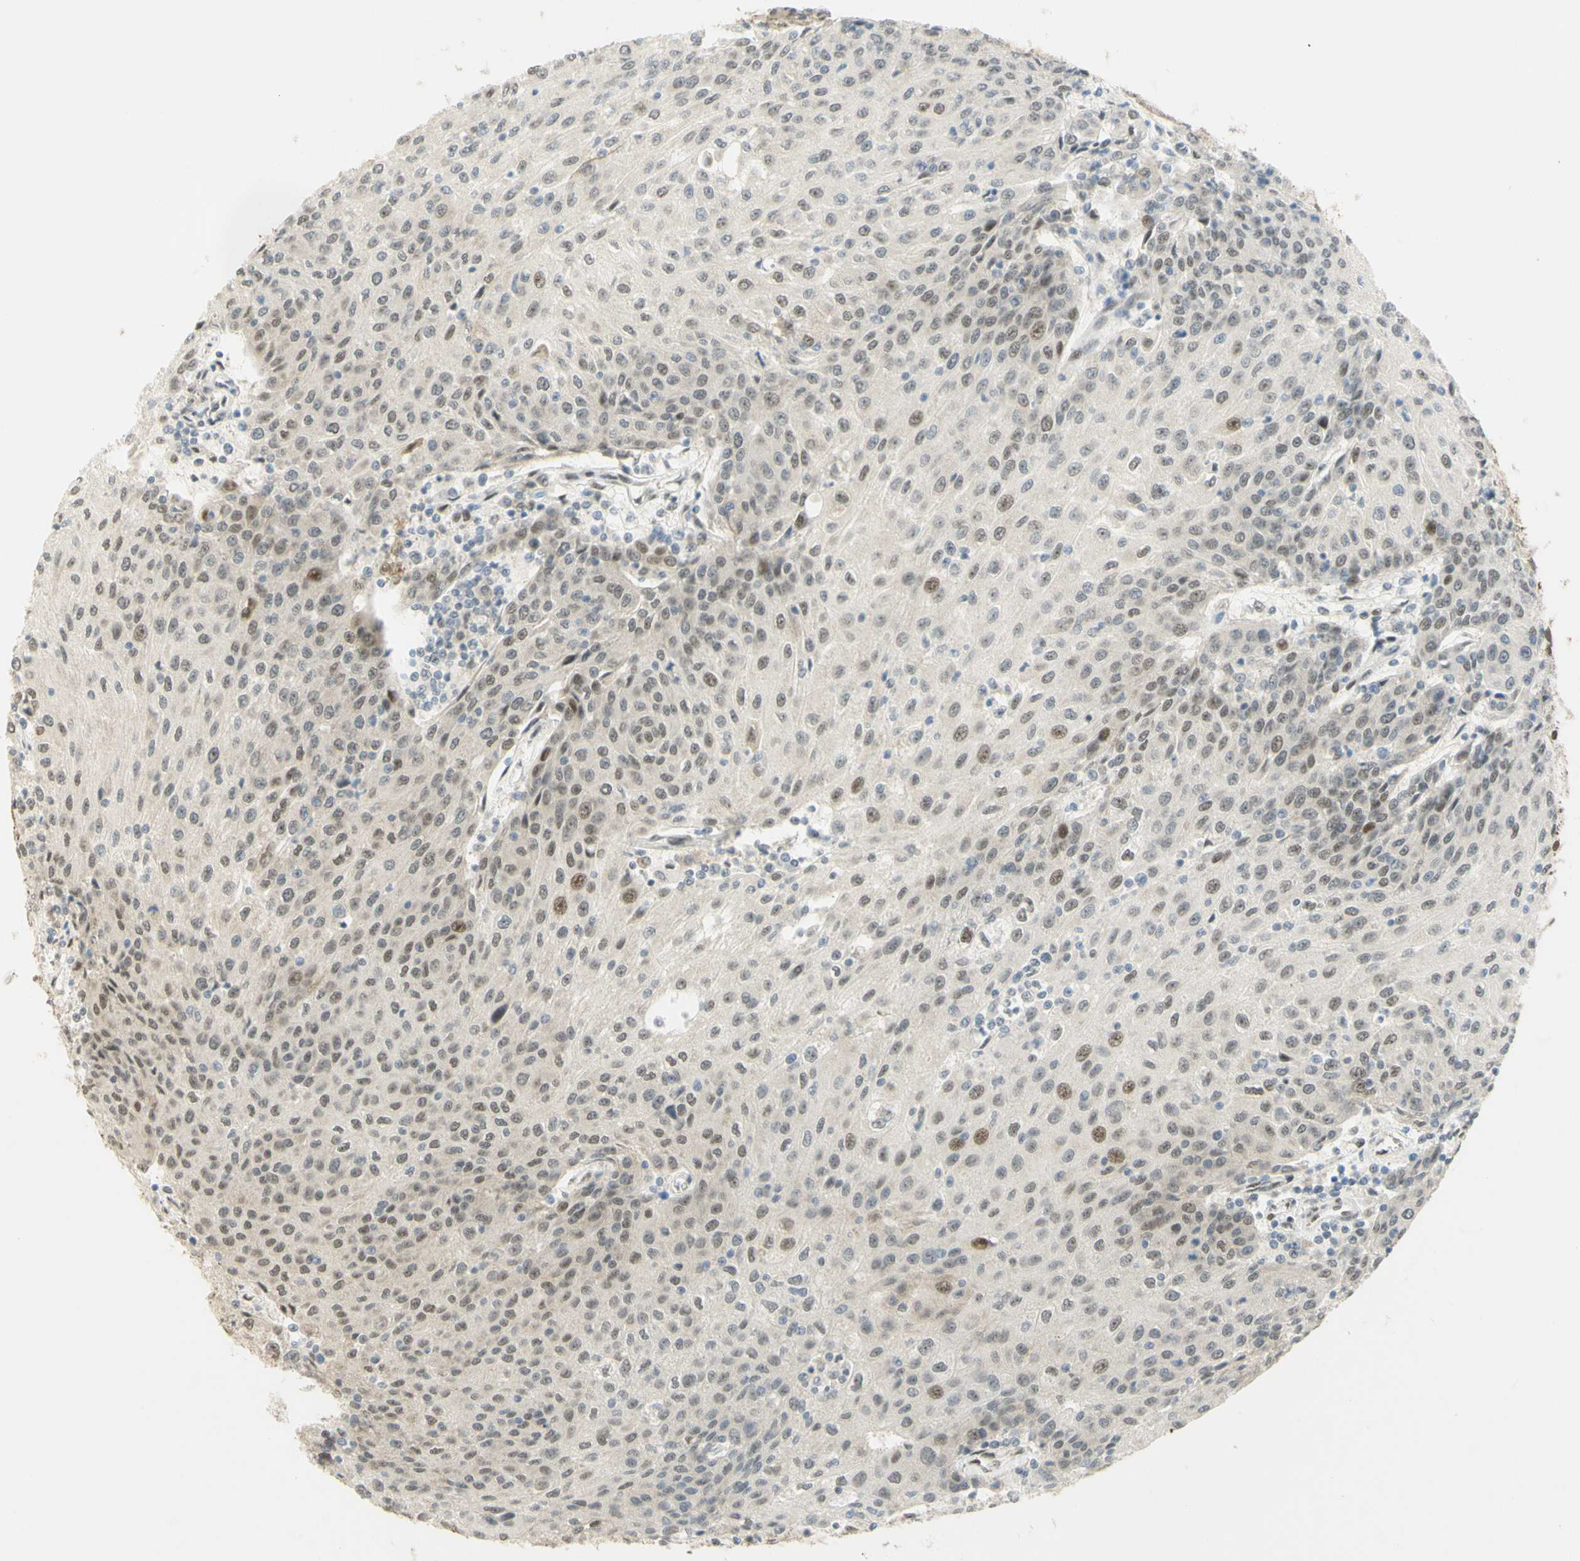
{"staining": {"intensity": "weak", "quantity": "25%-75%", "location": "nuclear"}, "tissue": "urothelial cancer", "cell_type": "Tumor cells", "image_type": "cancer", "snomed": [{"axis": "morphology", "description": "Urothelial carcinoma, High grade"}, {"axis": "topography", "description": "Urinary bladder"}], "caption": "A micrograph of urothelial cancer stained for a protein exhibits weak nuclear brown staining in tumor cells. (brown staining indicates protein expression, while blue staining denotes nuclei).", "gene": "DDX1", "patient": {"sex": "female", "age": 85}}